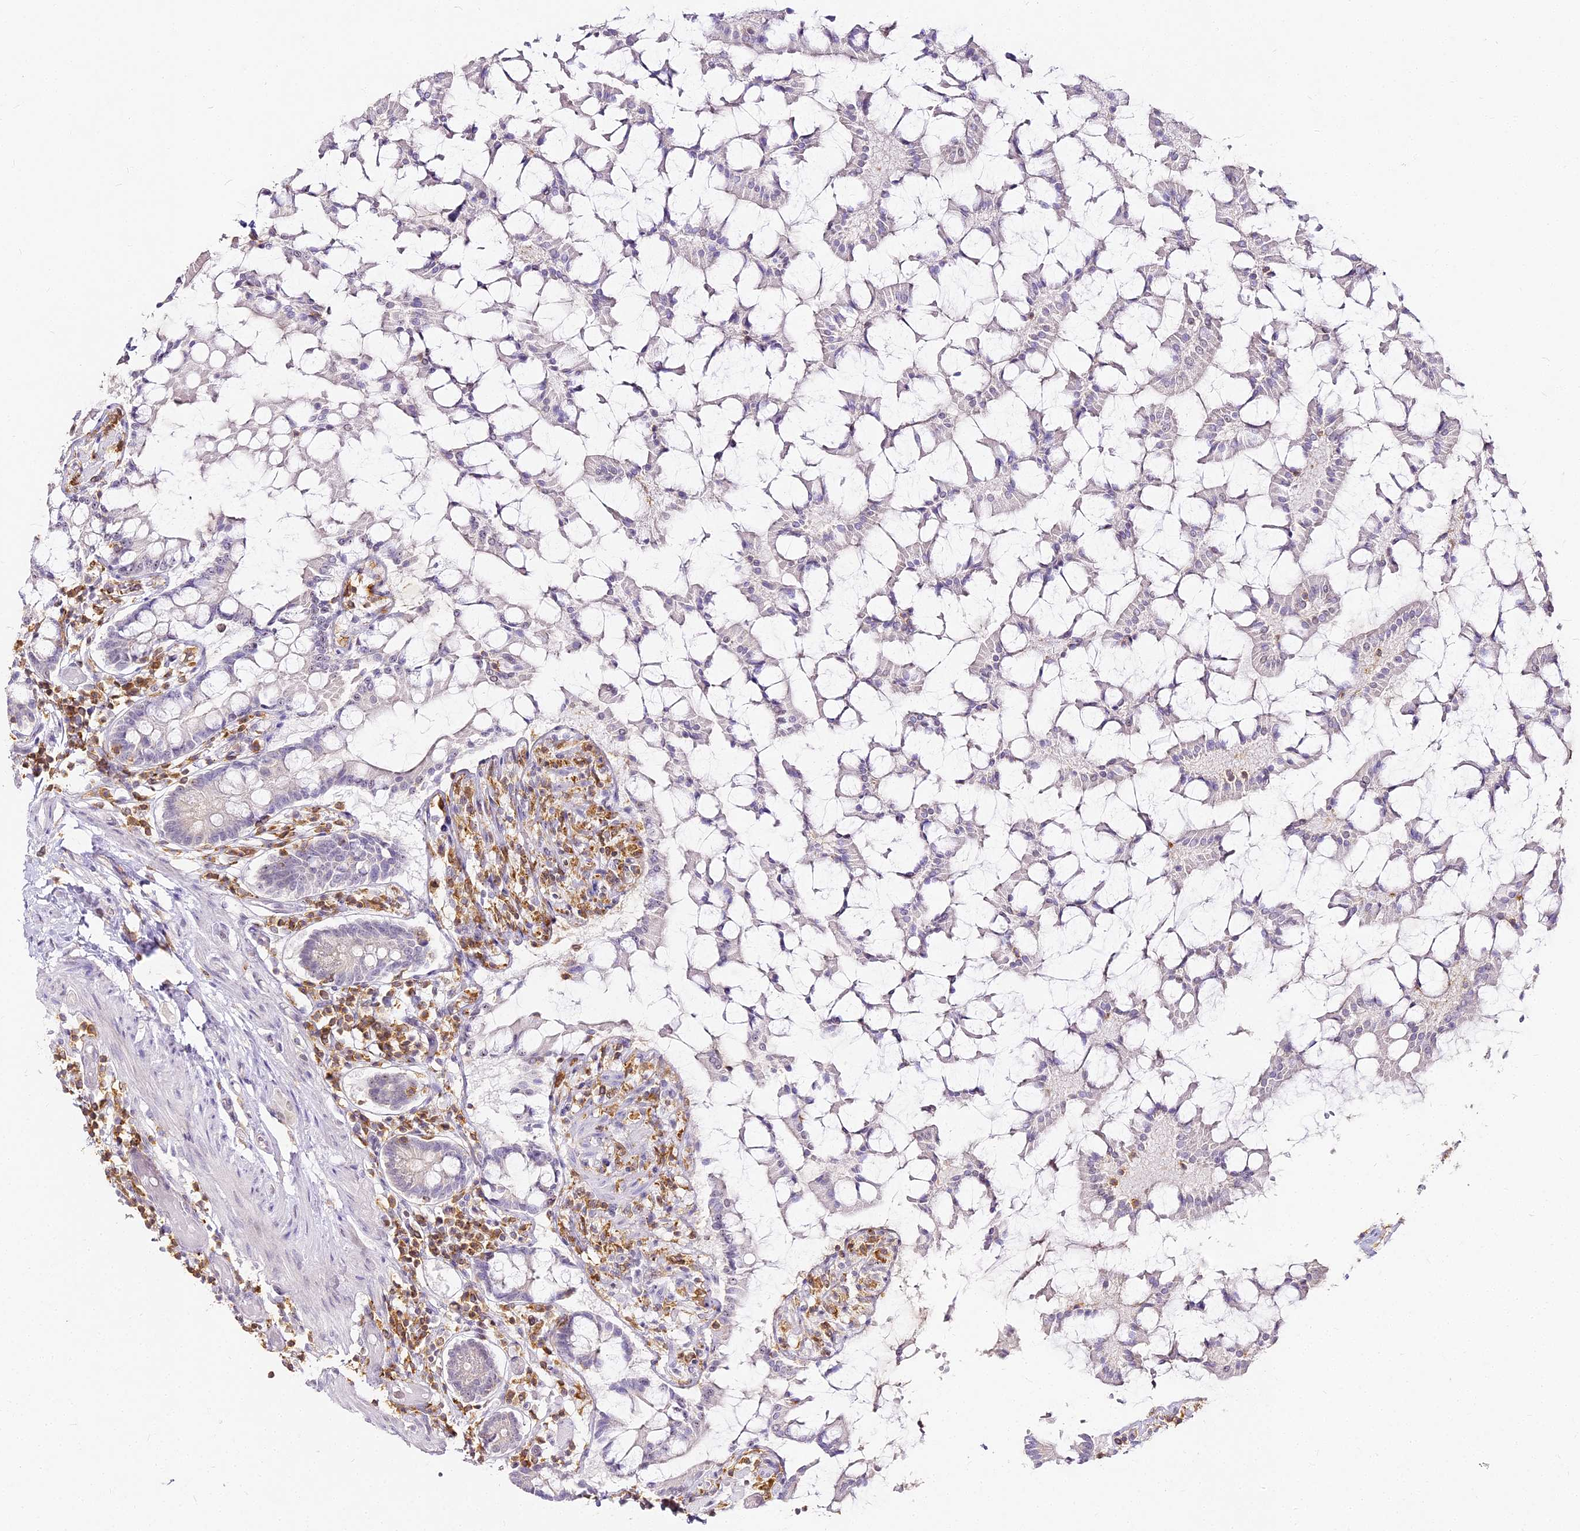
{"staining": {"intensity": "negative", "quantity": "none", "location": "none"}, "tissue": "small intestine", "cell_type": "Glandular cells", "image_type": "normal", "snomed": [{"axis": "morphology", "description": "Normal tissue, NOS"}, {"axis": "topography", "description": "Small intestine"}], "caption": "Immunohistochemistry of unremarkable human small intestine demonstrates no staining in glandular cells. Brightfield microscopy of IHC stained with DAB (brown) and hematoxylin (blue), captured at high magnification.", "gene": "DOCK2", "patient": {"sex": "male", "age": 41}}